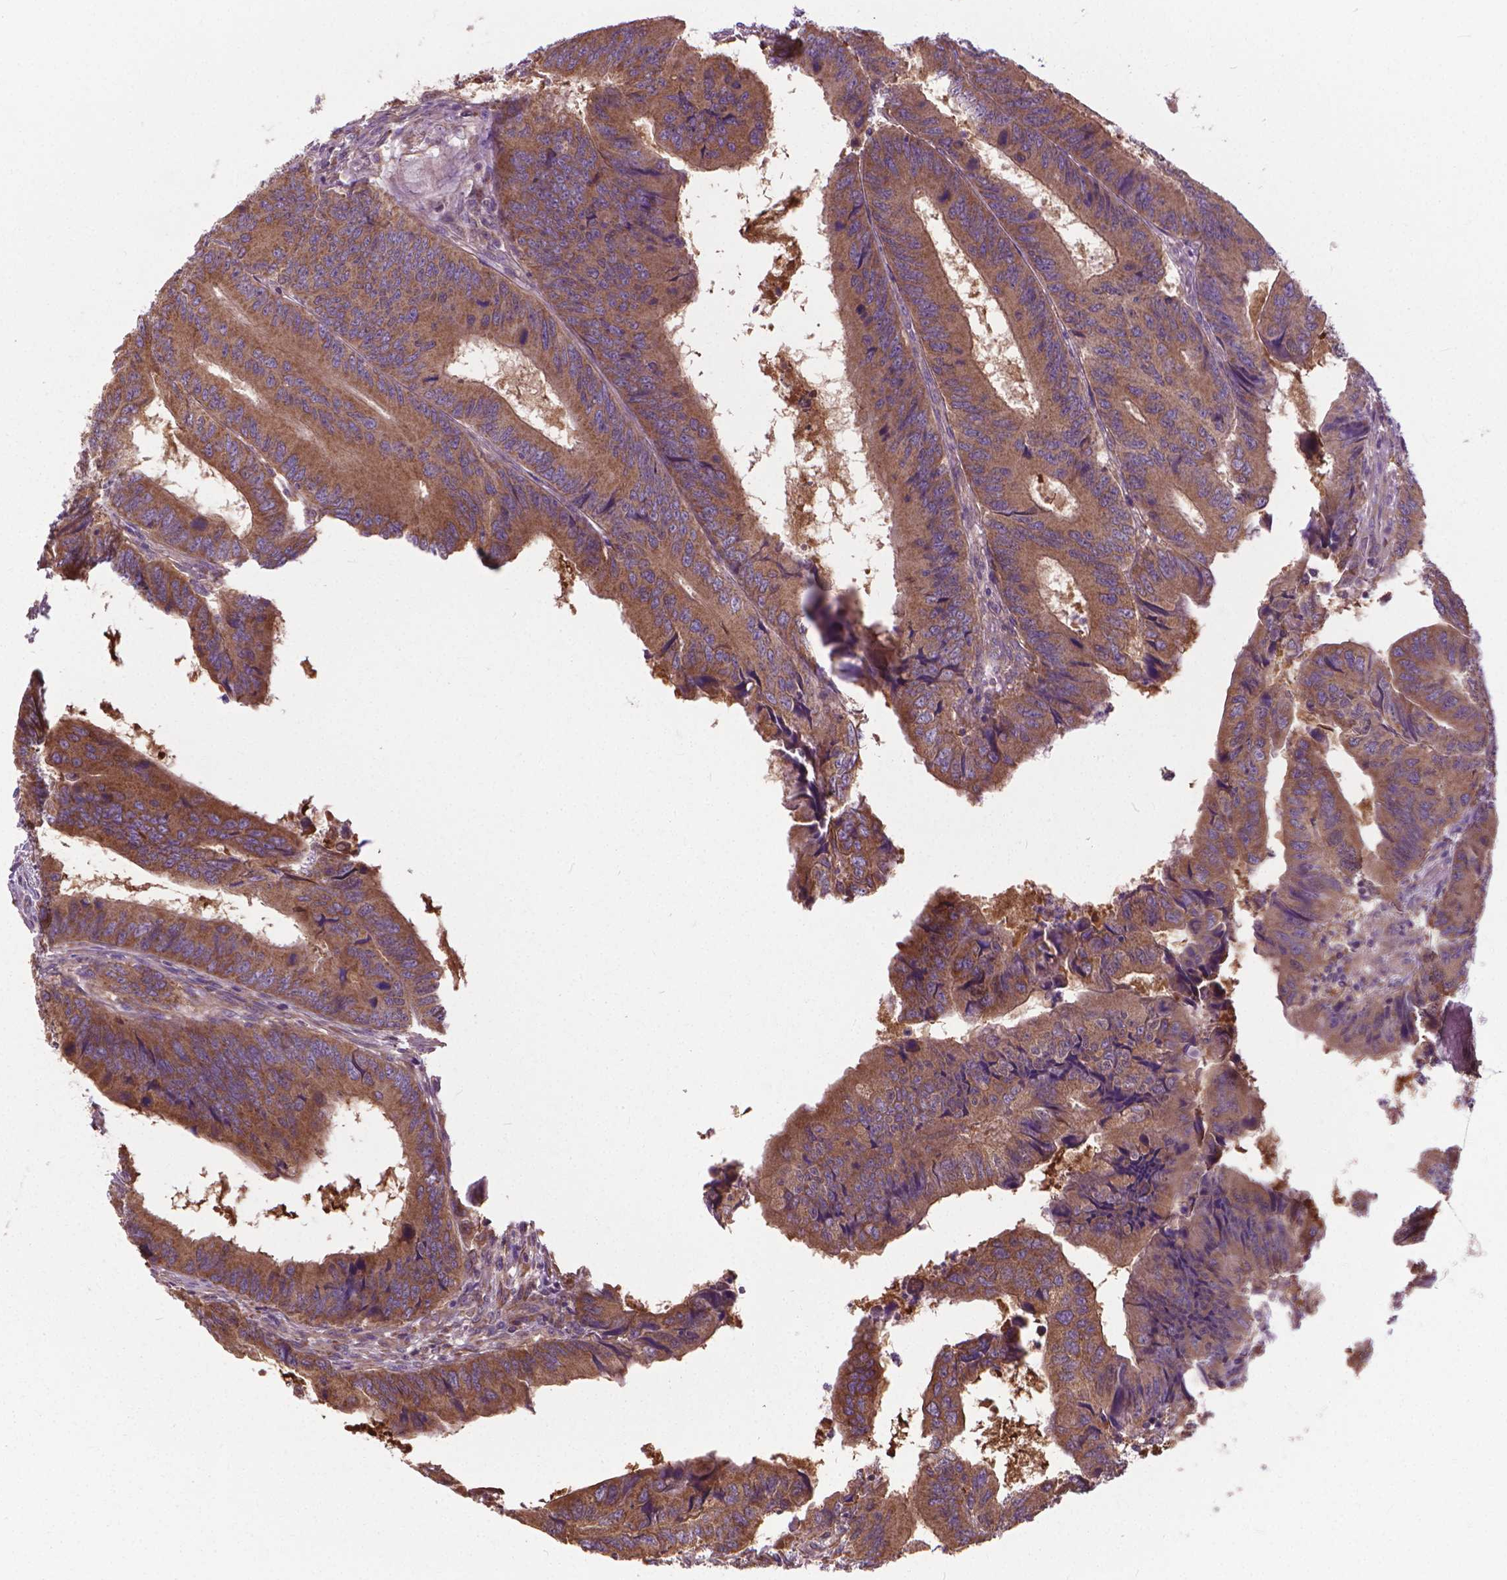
{"staining": {"intensity": "moderate", "quantity": ">75%", "location": "cytoplasmic/membranous"}, "tissue": "colorectal cancer", "cell_type": "Tumor cells", "image_type": "cancer", "snomed": [{"axis": "morphology", "description": "Adenocarcinoma, NOS"}, {"axis": "topography", "description": "Colon"}], "caption": "Colorectal cancer was stained to show a protein in brown. There is medium levels of moderate cytoplasmic/membranous staining in approximately >75% of tumor cells.", "gene": "NUDT1", "patient": {"sex": "male", "age": 53}}